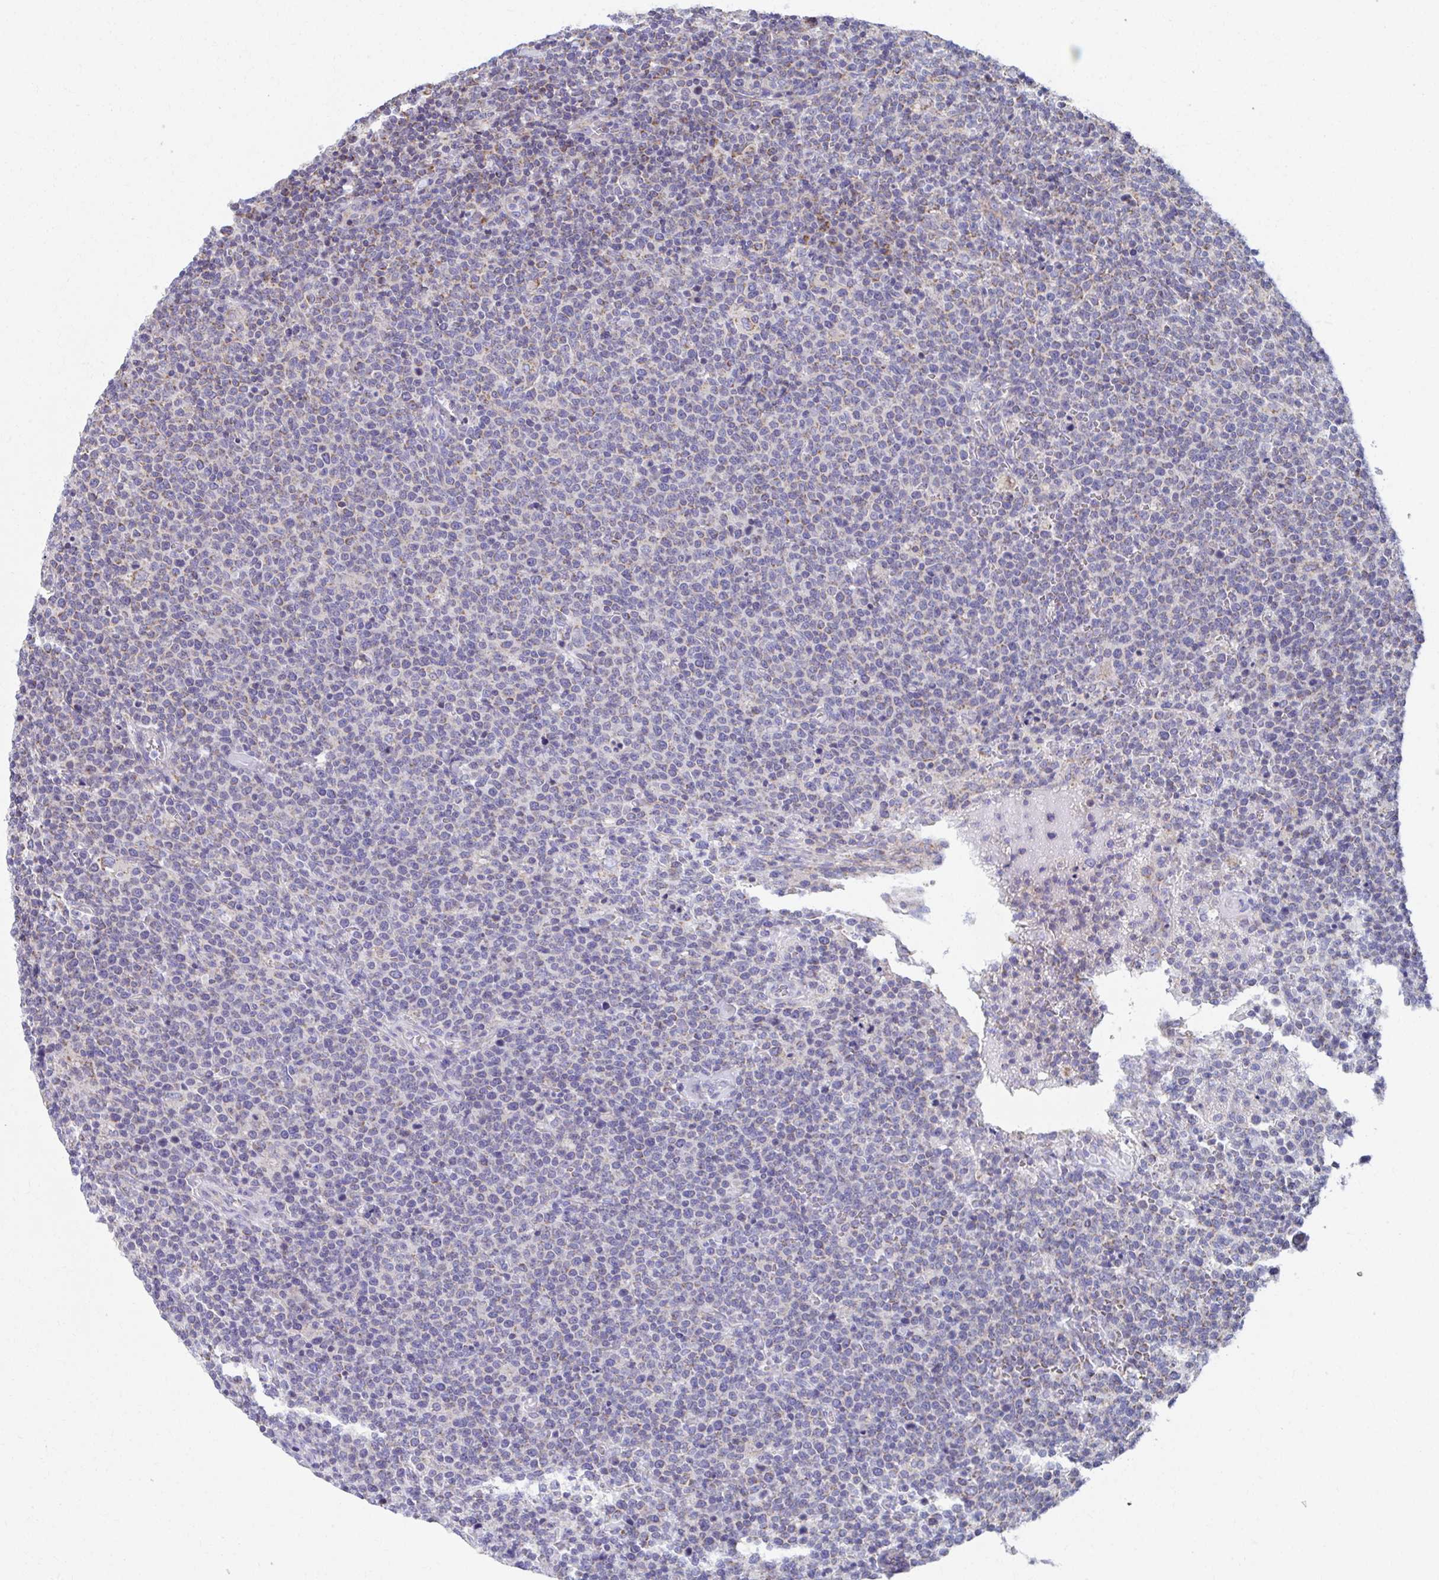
{"staining": {"intensity": "weak", "quantity": "<25%", "location": "cytoplasmic/membranous"}, "tissue": "lymphoma", "cell_type": "Tumor cells", "image_type": "cancer", "snomed": [{"axis": "morphology", "description": "Malignant lymphoma, non-Hodgkin's type, High grade"}, {"axis": "topography", "description": "Lymph node"}], "caption": "IHC of high-grade malignant lymphoma, non-Hodgkin's type displays no expression in tumor cells.", "gene": "RCC1L", "patient": {"sex": "male", "age": 61}}